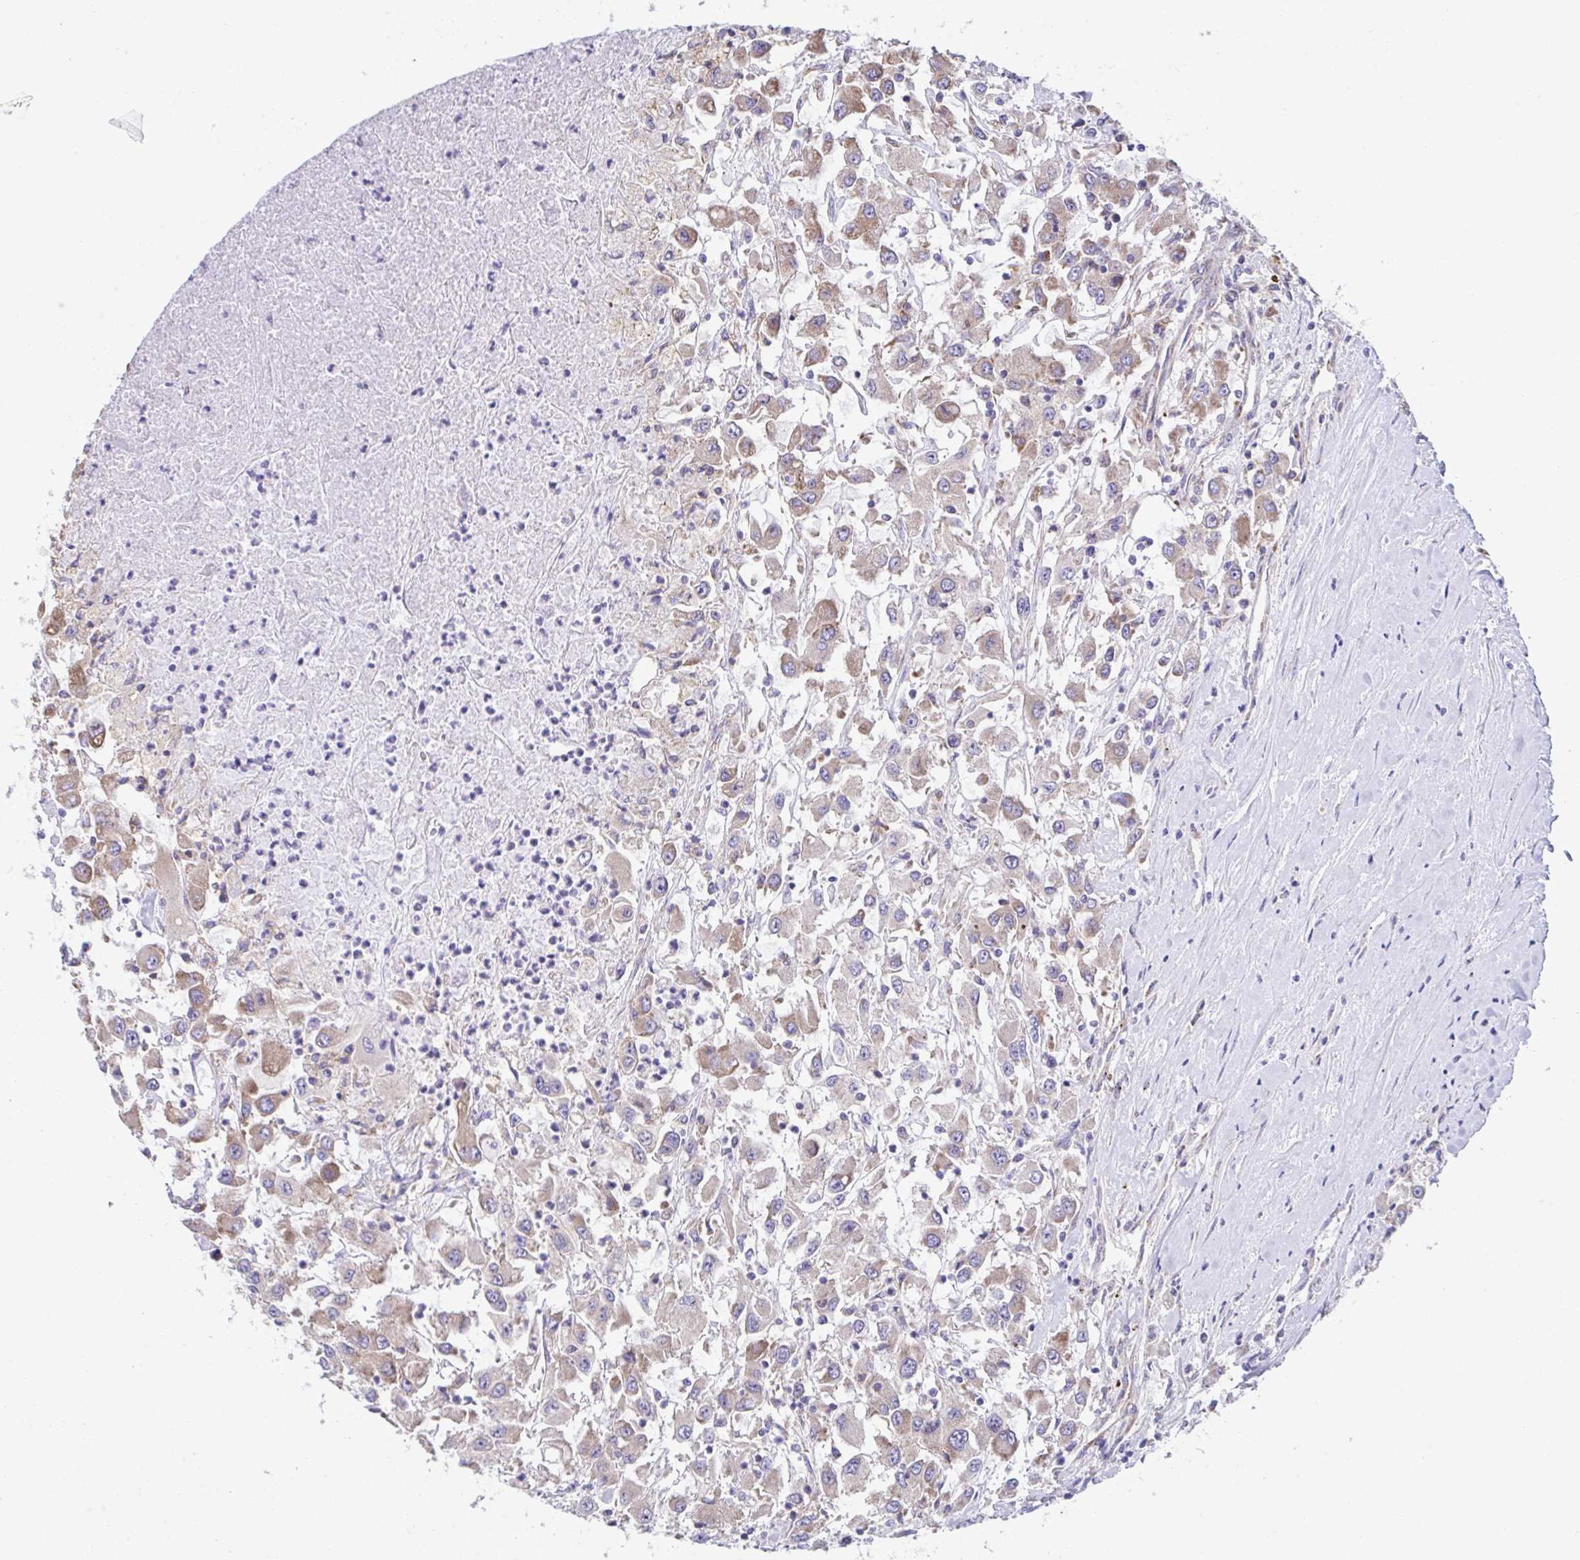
{"staining": {"intensity": "weak", "quantity": ">75%", "location": "cytoplasmic/membranous"}, "tissue": "renal cancer", "cell_type": "Tumor cells", "image_type": "cancer", "snomed": [{"axis": "morphology", "description": "Adenocarcinoma, NOS"}, {"axis": "topography", "description": "Kidney"}], "caption": "This photomicrograph reveals immunohistochemistry (IHC) staining of human renal adenocarcinoma, with low weak cytoplasmic/membranous staining in approximately >75% of tumor cells.", "gene": "FAU", "patient": {"sex": "female", "age": 67}}